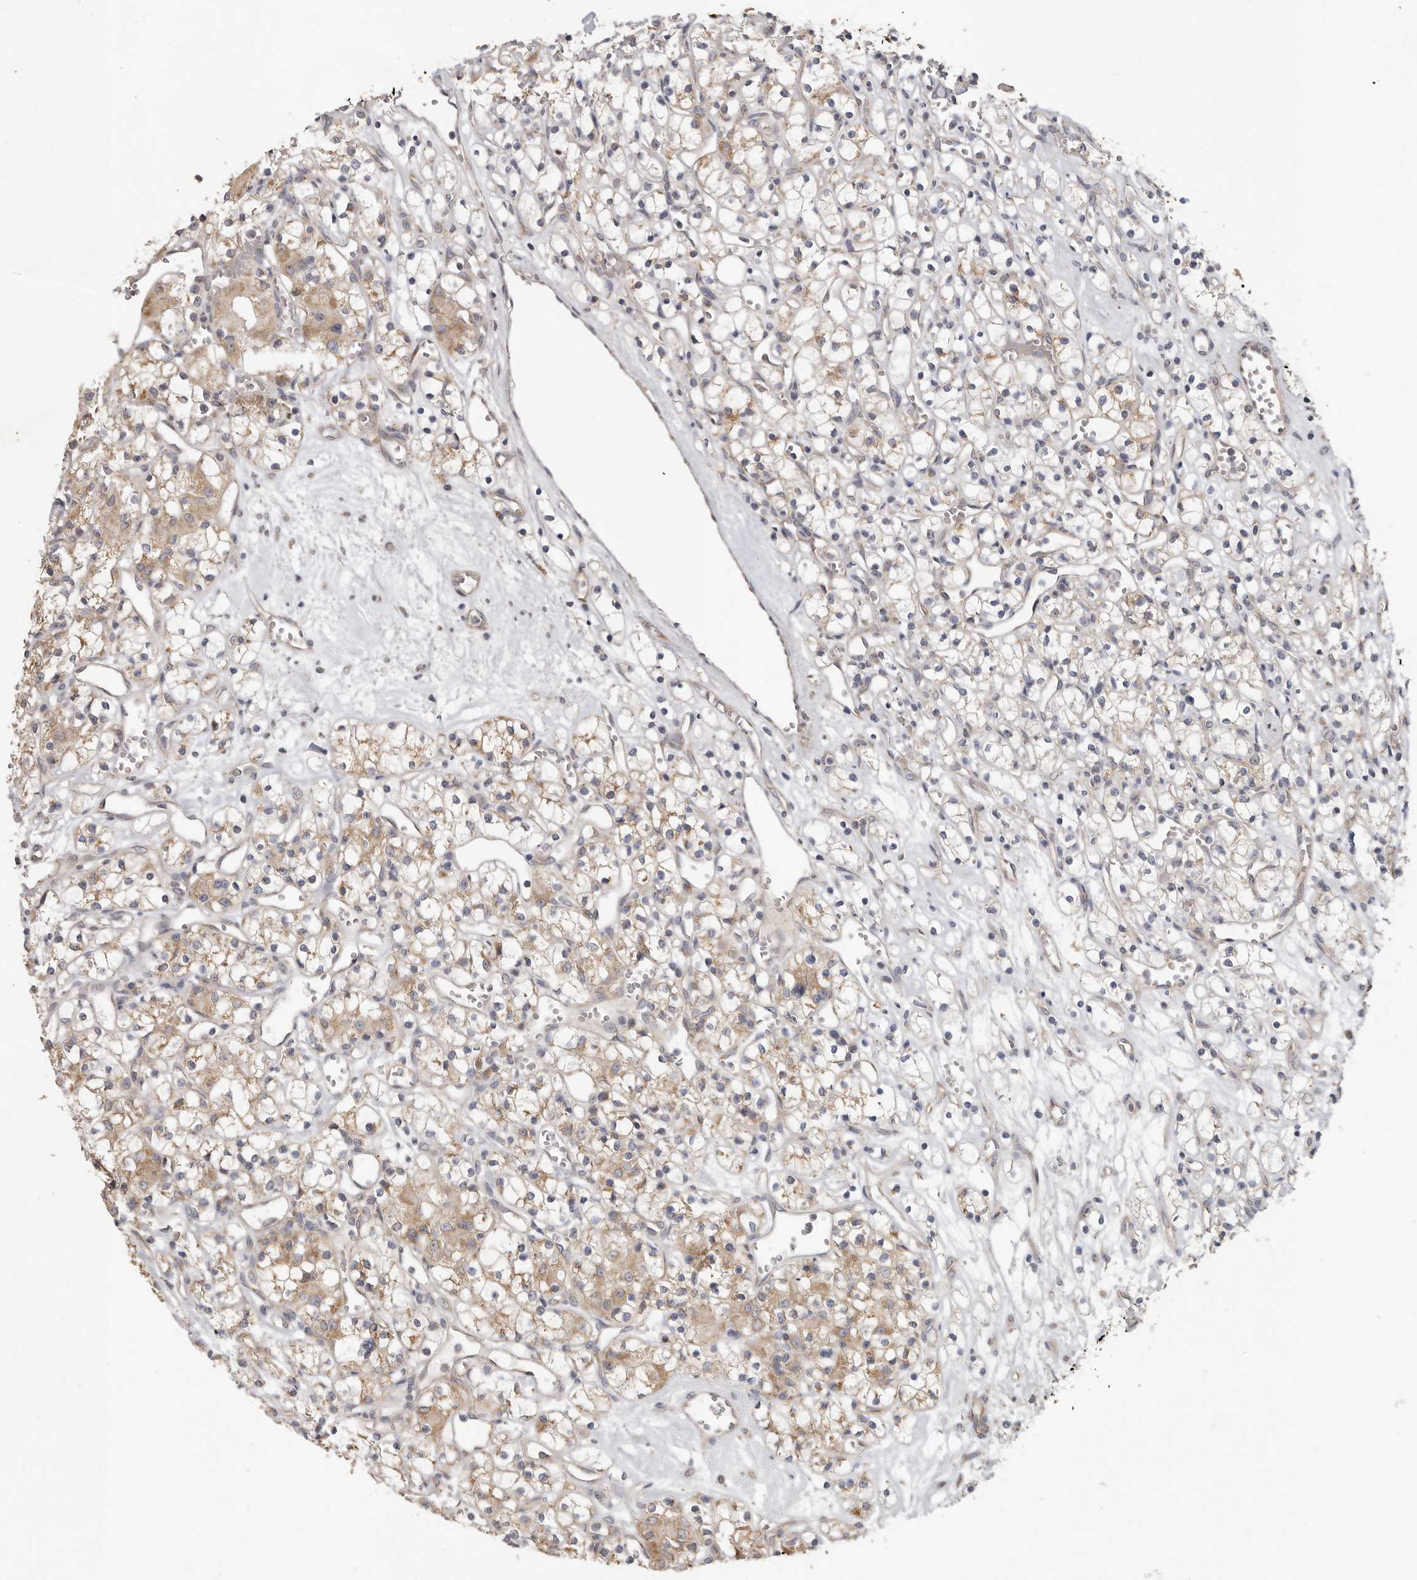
{"staining": {"intensity": "moderate", "quantity": ">75%", "location": "cytoplasmic/membranous"}, "tissue": "renal cancer", "cell_type": "Tumor cells", "image_type": "cancer", "snomed": [{"axis": "morphology", "description": "Adenocarcinoma, NOS"}, {"axis": "topography", "description": "Kidney"}], "caption": "Renal cancer stained with a brown dye demonstrates moderate cytoplasmic/membranous positive expression in approximately >75% of tumor cells.", "gene": "UNK", "patient": {"sex": "female", "age": 59}}